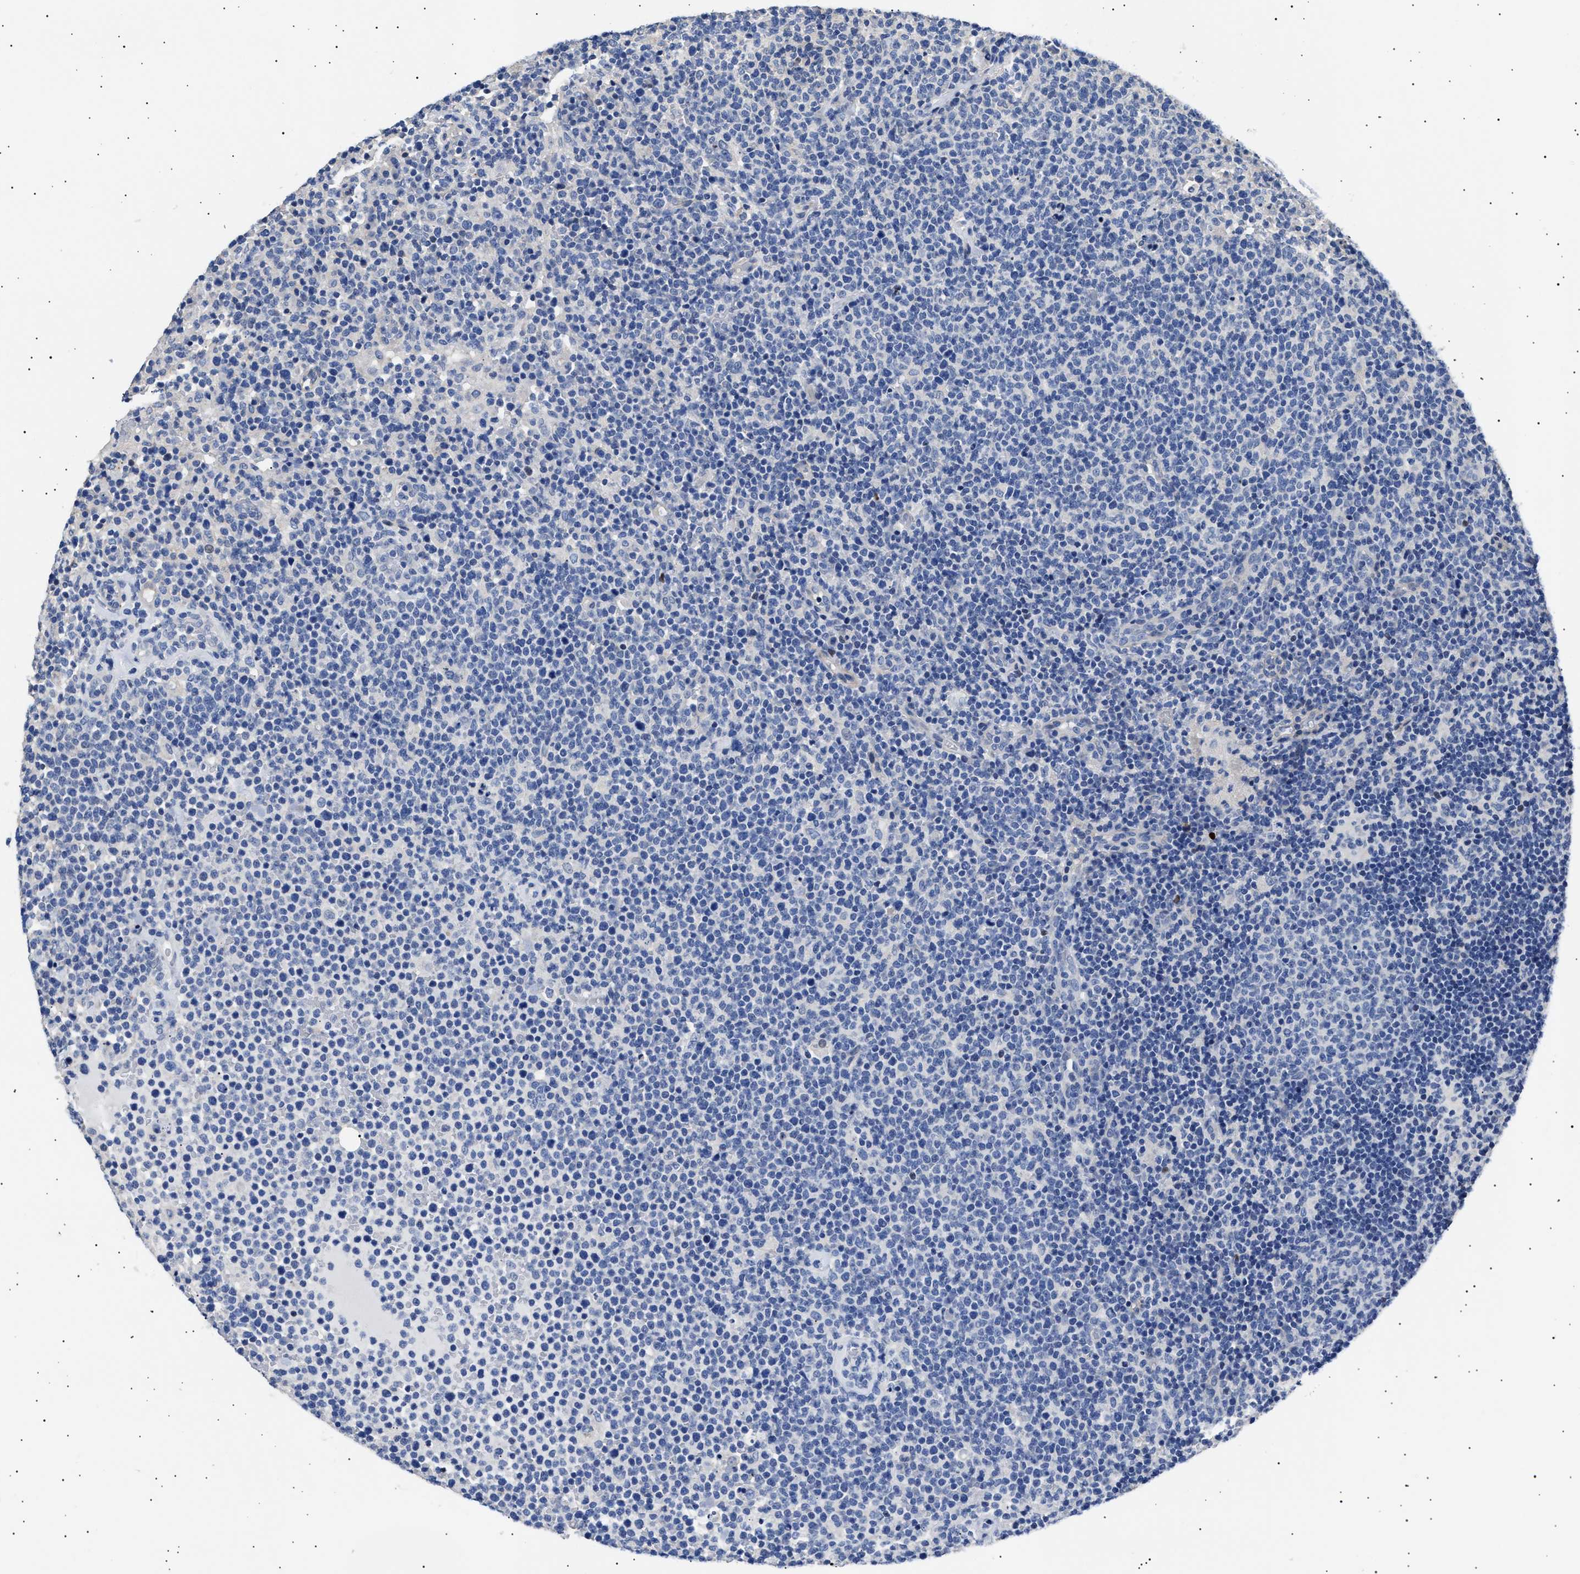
{"staining": {"intensity": "negative", "quantity": "none", "location": "none"}, "tissue": "lymphoma", "cell_type": "Tumor cells", "image_type": "cancer", "snomed": [{"axis": "morphology", "description": "Malignant lymphoma, non-Hodgkin's type, High grade"}, {"axis": "topography", "description": "Lymph node"}], "caption": "Immunohistochemical staining of human malignant lymphoma, non-Hodgkin's type (high-grade) shows no significant expression in tumor cells.", "gene": "HEMGN", "patient": {"sex": "male", "age": 61}}